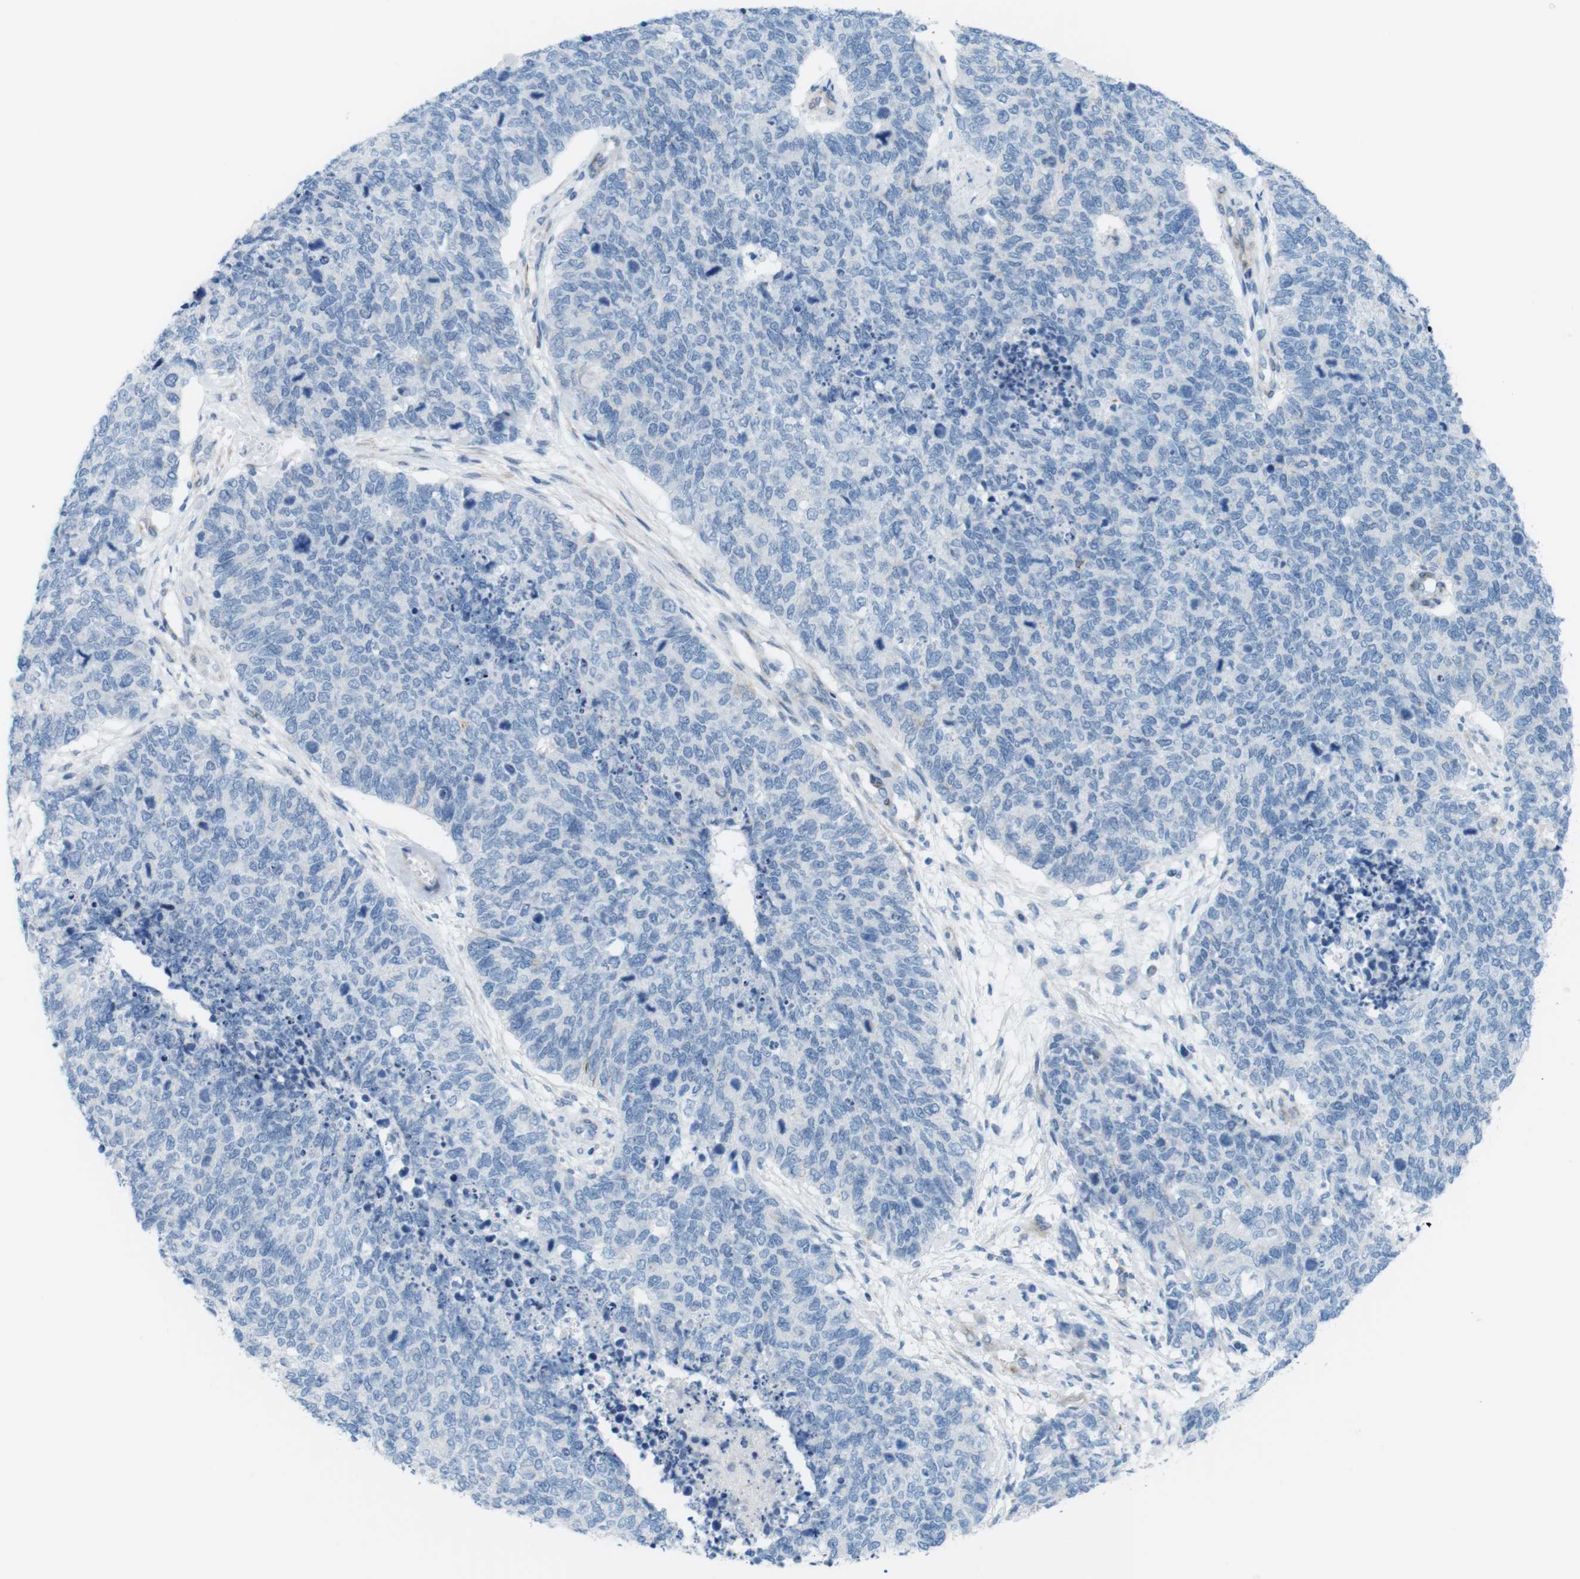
{"staining": {"intensity": "negative", "quantity": "none", "location": "none"}, "tissue": "cervical cancer", "cell_type": "Tumor cells", "image_type": "cancer", "snomed": [{"axis": "morphology", "description": "Squamous cell carcinoma, NOS"}, {"axis": "topography", "description": "Cervix"}], "caption": "The histopathology image shows no significant expression in tumor cells of squamous cell carcinoma (cervical).", "gene": "MYH9", "patient": {"sex": "female", "age": 63}}